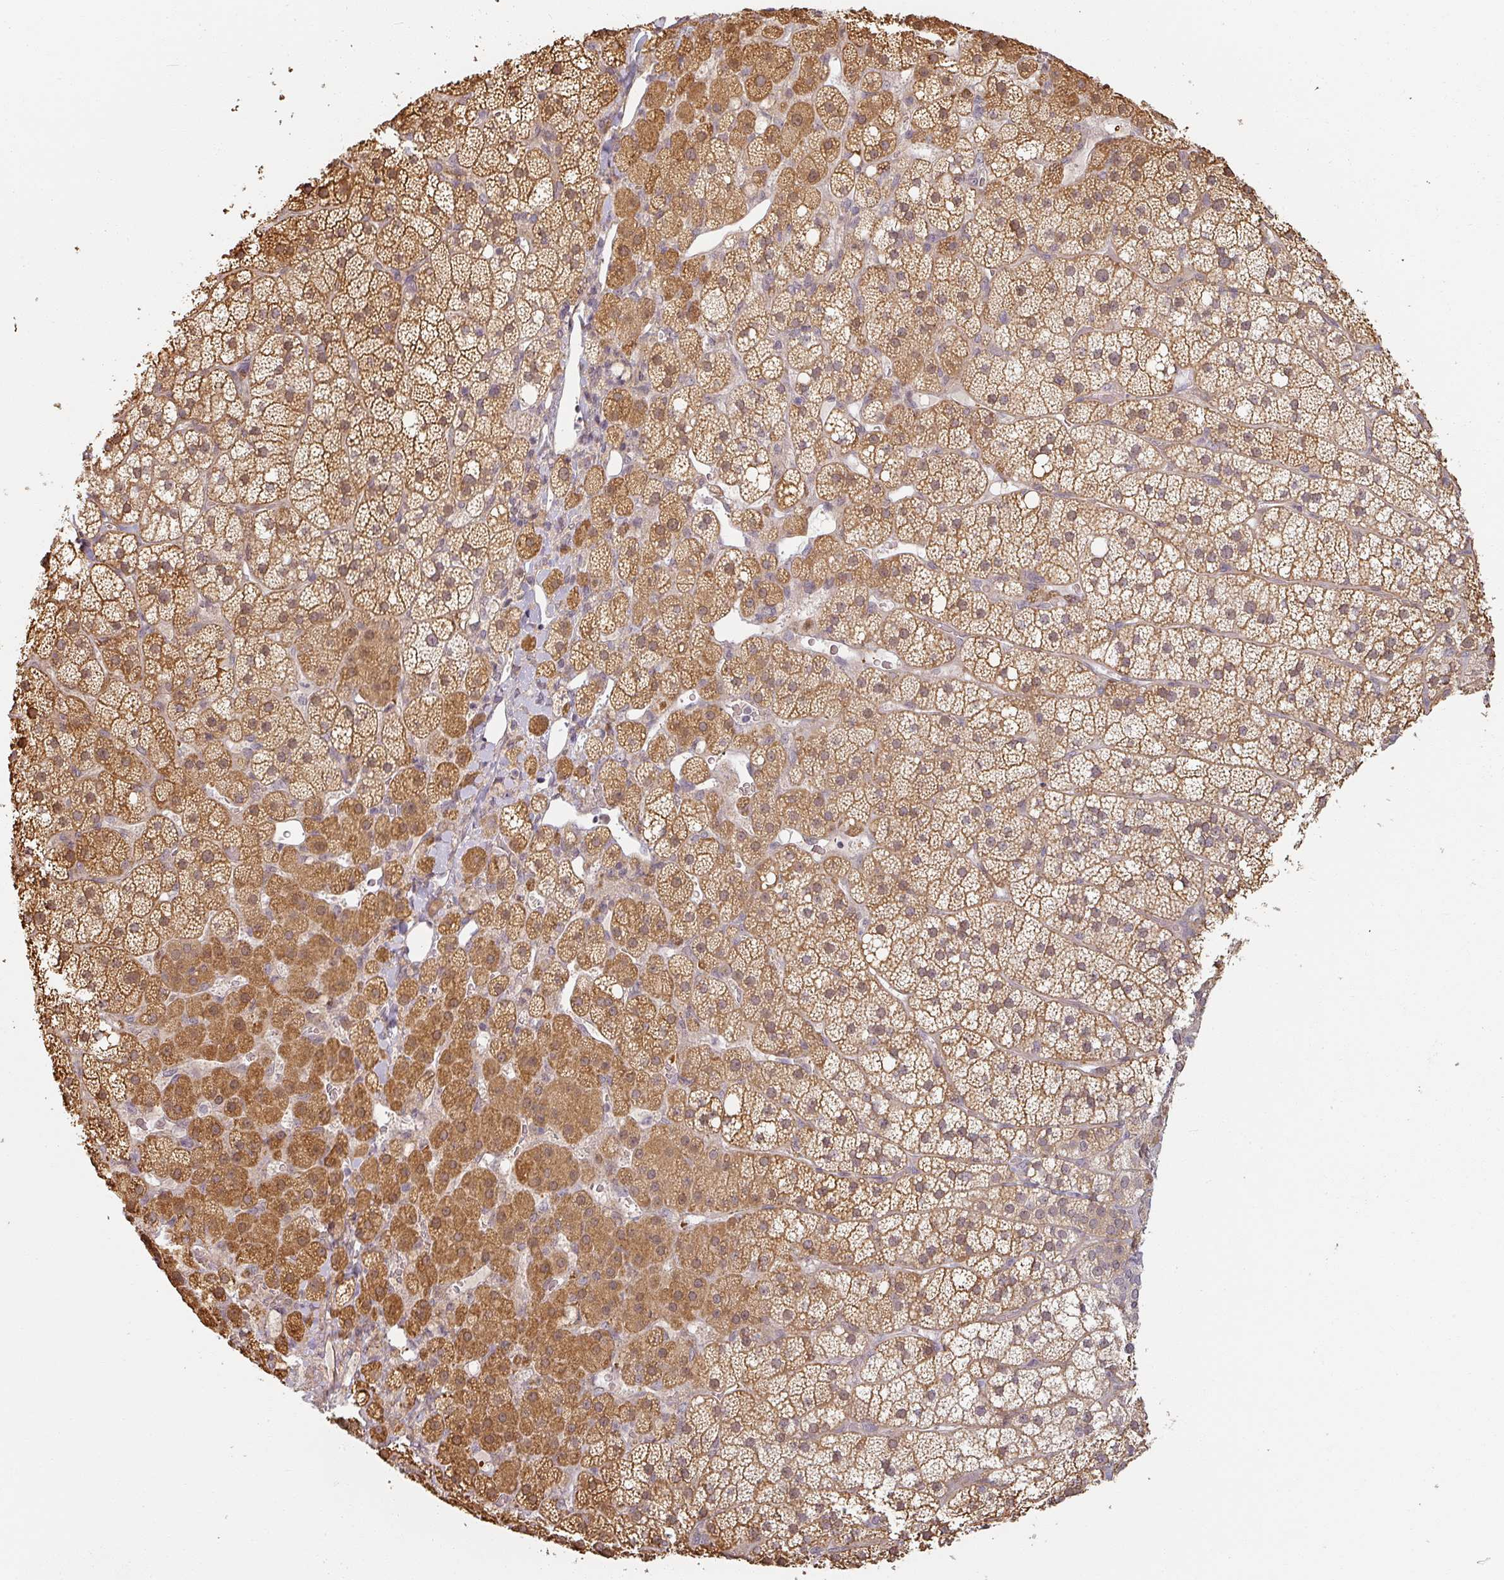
{"staining": {"intensity": "moderate", "quantity": ">75%", "location": "cytoplasmic/membranous"}, "tissue": "adrenal gland", "cell_type": "Glandular cells", "image_type": "normal", "snomed": [{"axis": "morphology", "description": "Normal tissue, NOS"}, {"axis": "topography", "description": "Adrenal gland"}], "caption": "Immunohistochemistry (IHC) (DAB (3,3'-diaminobenzidine)) staining of benign adrenal gland displays moderate cytoplasmic/membranous protein staining in about >75% of glandular cells.", "gene": "MED19", "patient": {"sex": "male", "age": 53}}